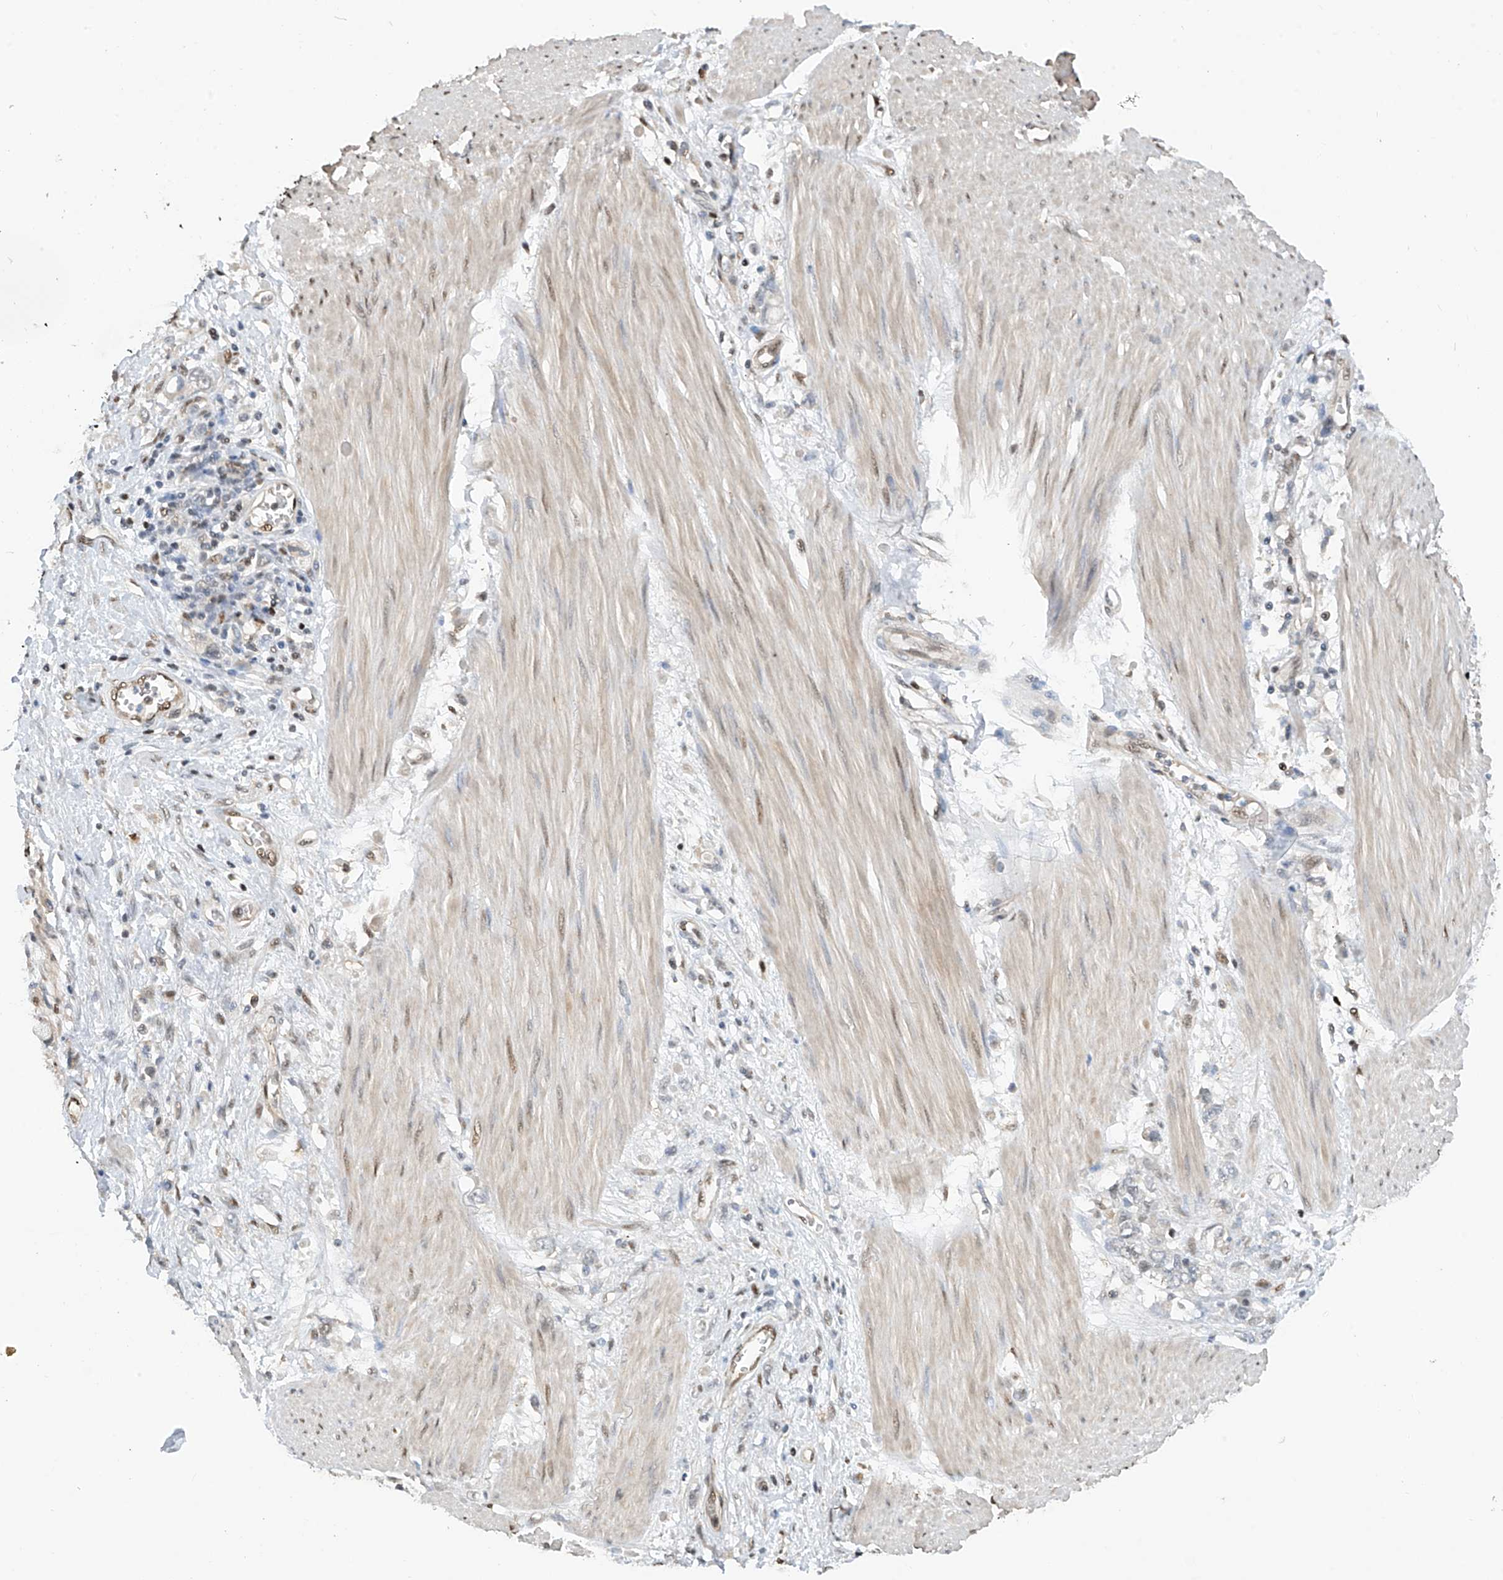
{"staining": {"intensity": "moderate", "quantity": "<25%", "location": "nuclear"}, "tissue": "stomach cancer", "cell_type": "Tumor cells", "image_type": "cancer", "snomed": [{"axis": "morphology", "description": "Adenocarcinoma, NOS"}, {"axis": "topography", "description": "Stomach"}], "caption": "DAB immunohistochemical staining of human adenocarcinoma (stomach) exhibits moderate nuclear protein positivity in about <25% of tumor cells.", "gene": "PMM1", "patient": {"sex": "female", "age": 76}}